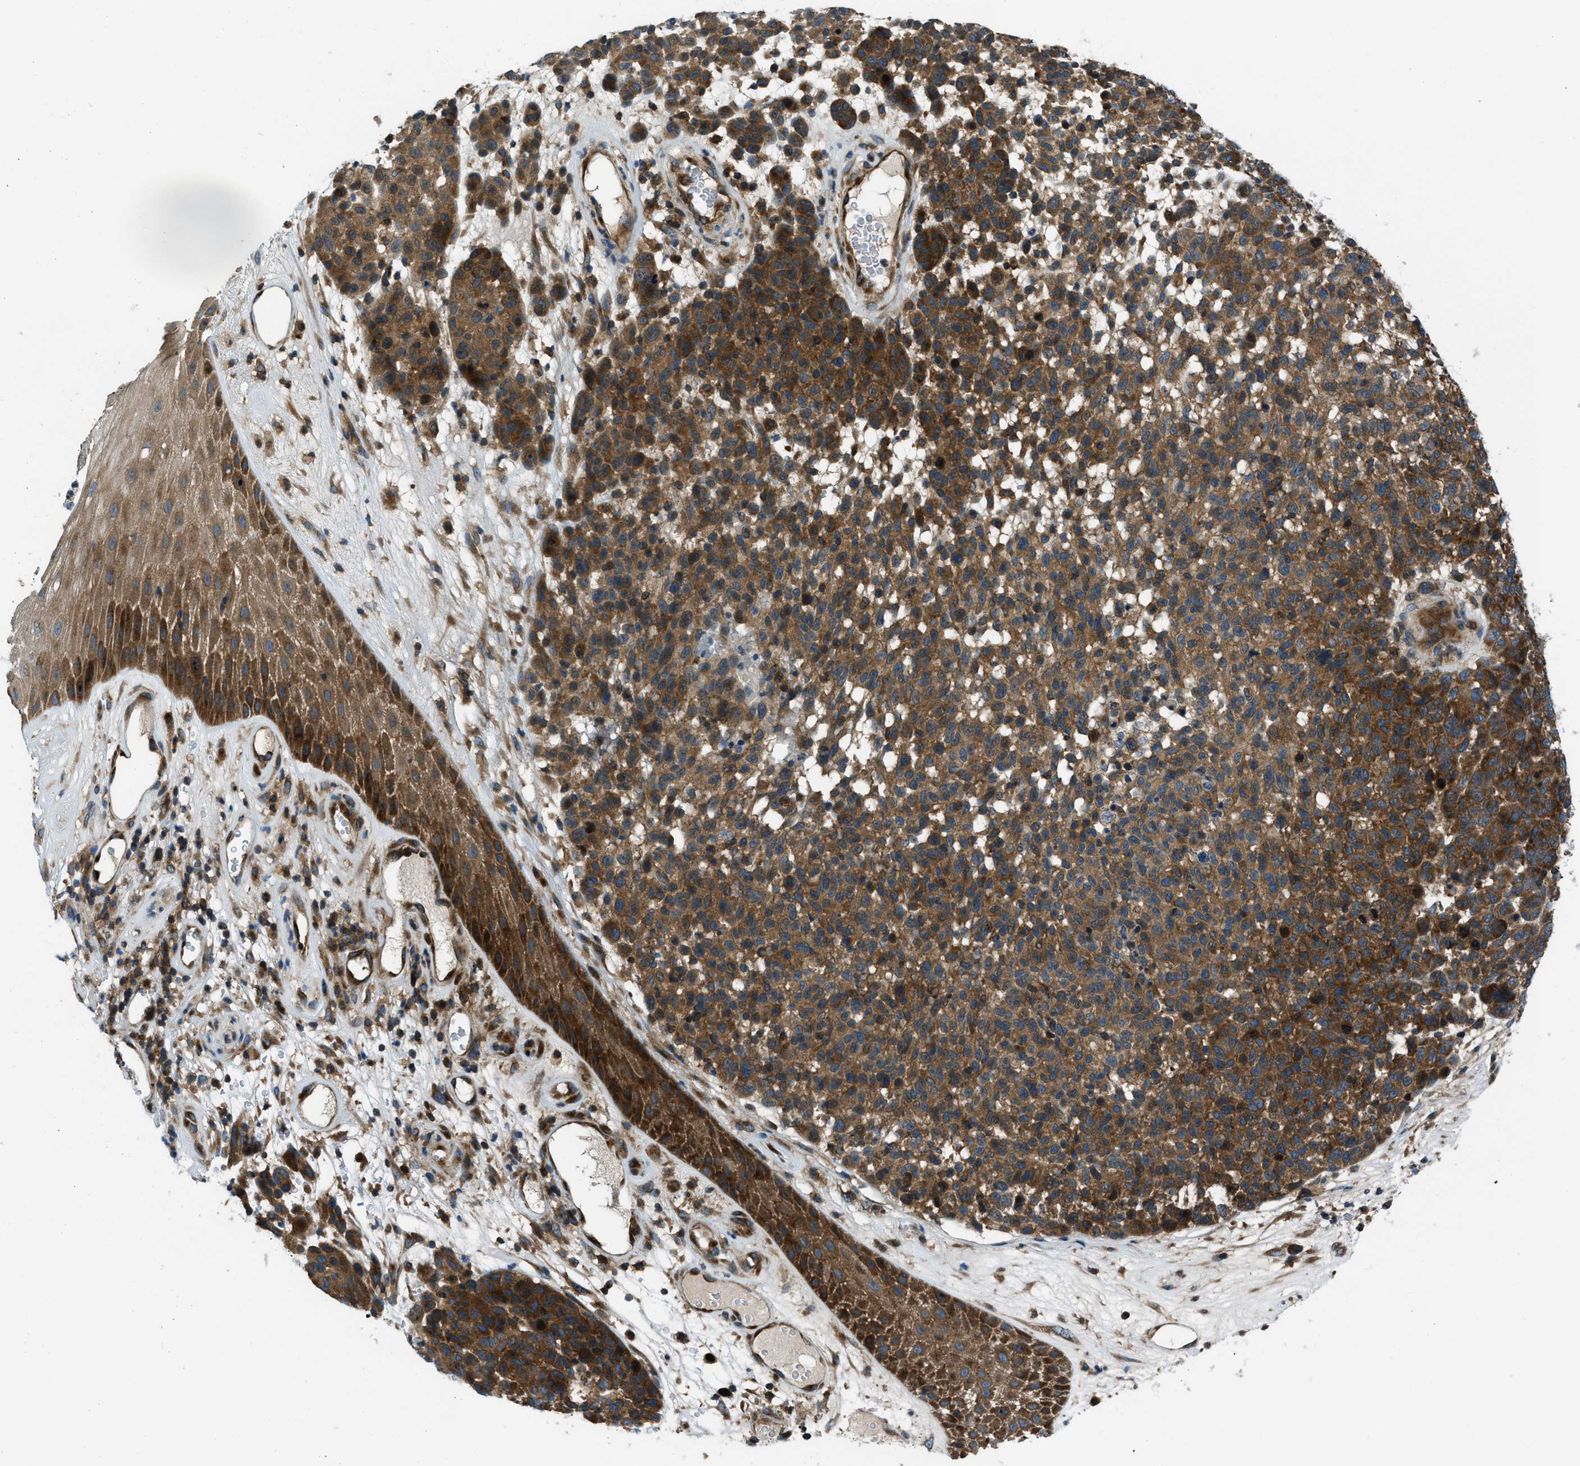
{"staining": {"intensity": "strong", "quantity": ">75%", "location": "cytoplasmic/membranous"}, "tissue": "melanoma", "cell_type": "Tumor cells", "image_type": "cancer", "snomed": [{"axis": "morphology", "description": "Malignant melanoma, NOS"}, {"axis": "topography", "description": "Skin"}], "caption": "Immunohistochemistry (IHC) of human malignant melanoma shows high levels of strong cytoplasmic/membranous expression in about >75% of tumor cells.", "gene": "ARFGAP2", "patient": {"sex": "male", "age": 59}}